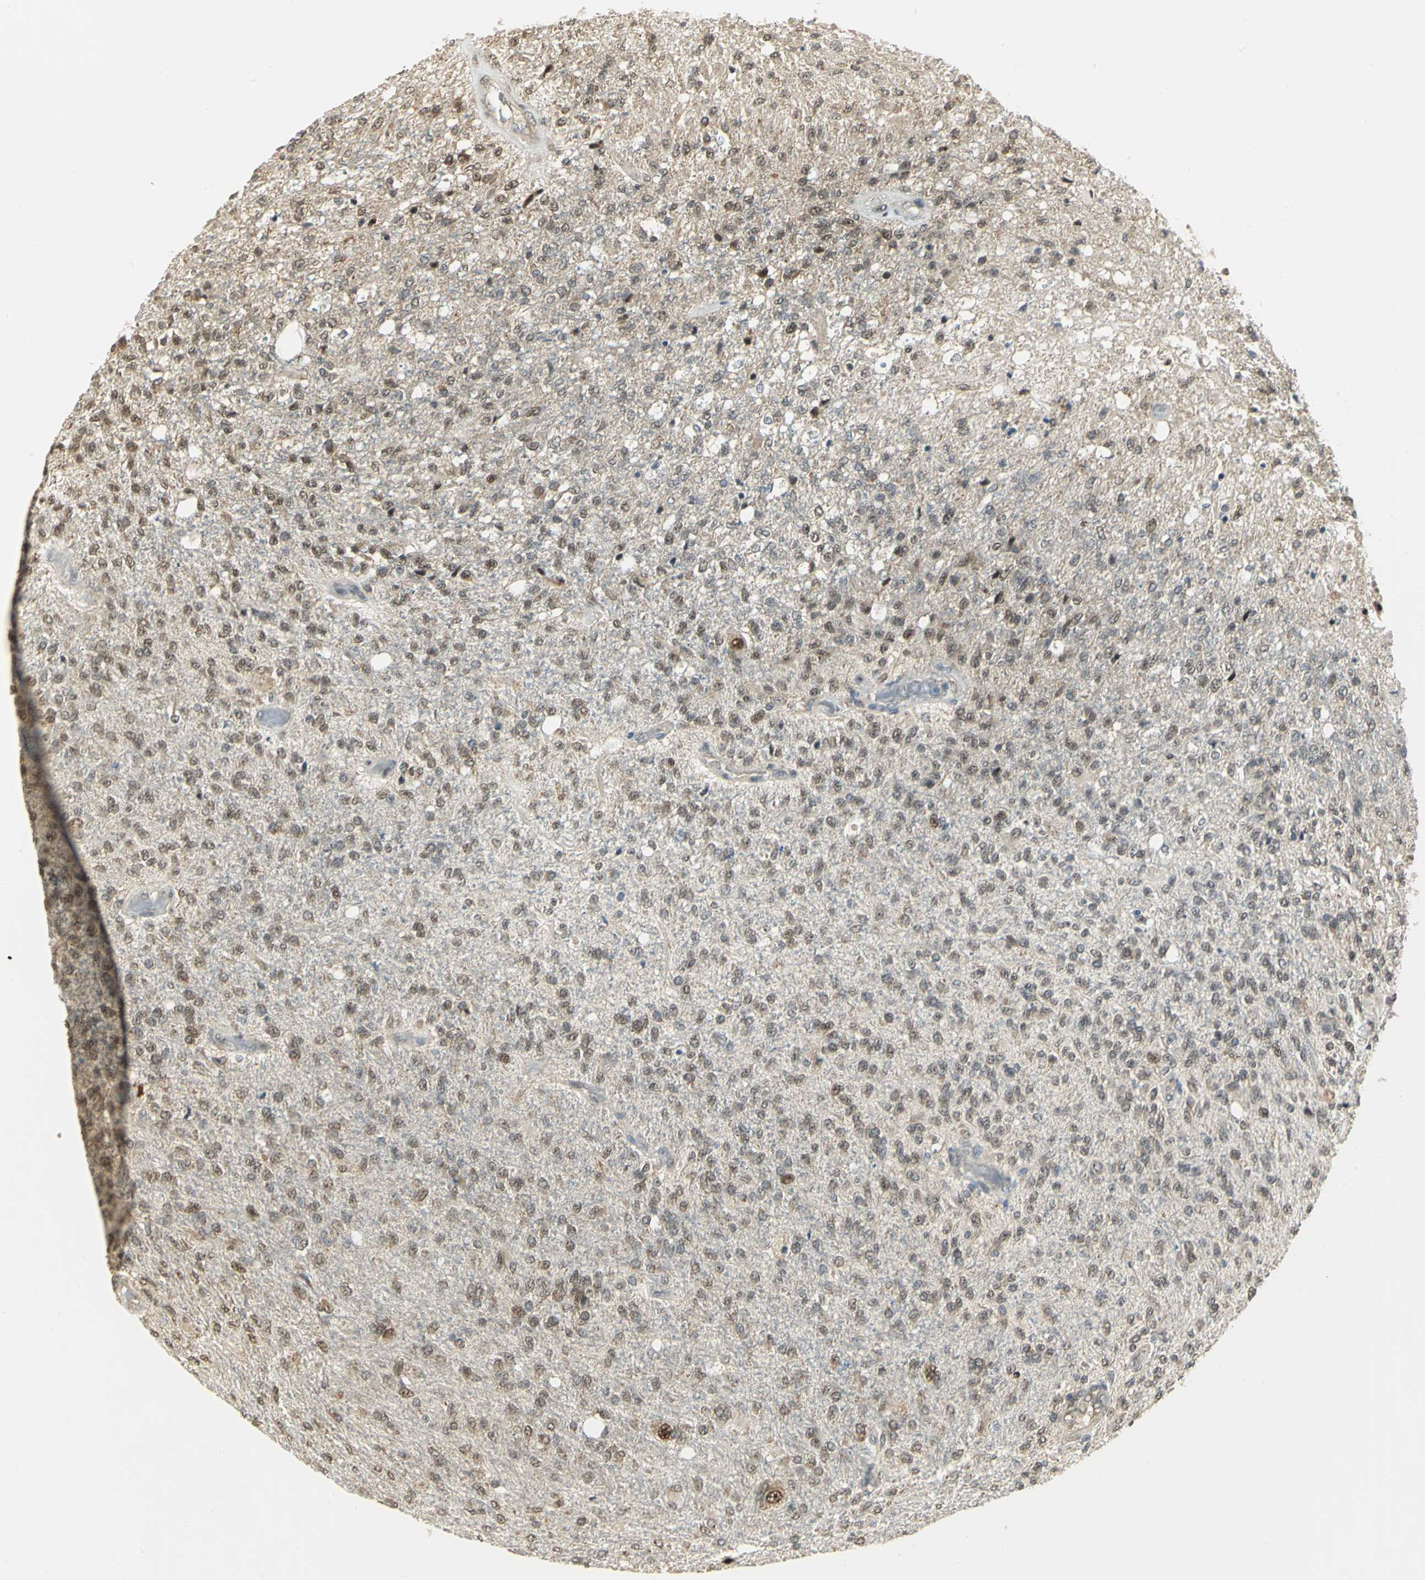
{"staining": {"intensity": "moderate", "quantity": ">75%", "location": "cytoplasmic/membranous,nuclear"}, "tissue": "glioma", "cell_type": "Tumor cells", "image_type": "cancer", "snomed": [{"axis": "morphology", "description": "Normal tissue, NOS"}, {"axis": "morphology", "description": "Glioma, malignant, High grade"}, {"axis": "topography", "description": "Cerebral cortex"}], "caption": "Immunohistochemistry (DAB (3,3'-diaminobenzidine)) staining of malignant glioma (high-grade) displays moderate cytoplasmic/membranous and nuclear protein expression in about >75% of tumor cells.", "gene": "PSMC4", "patient": {"sex": "male", "age": 77}}